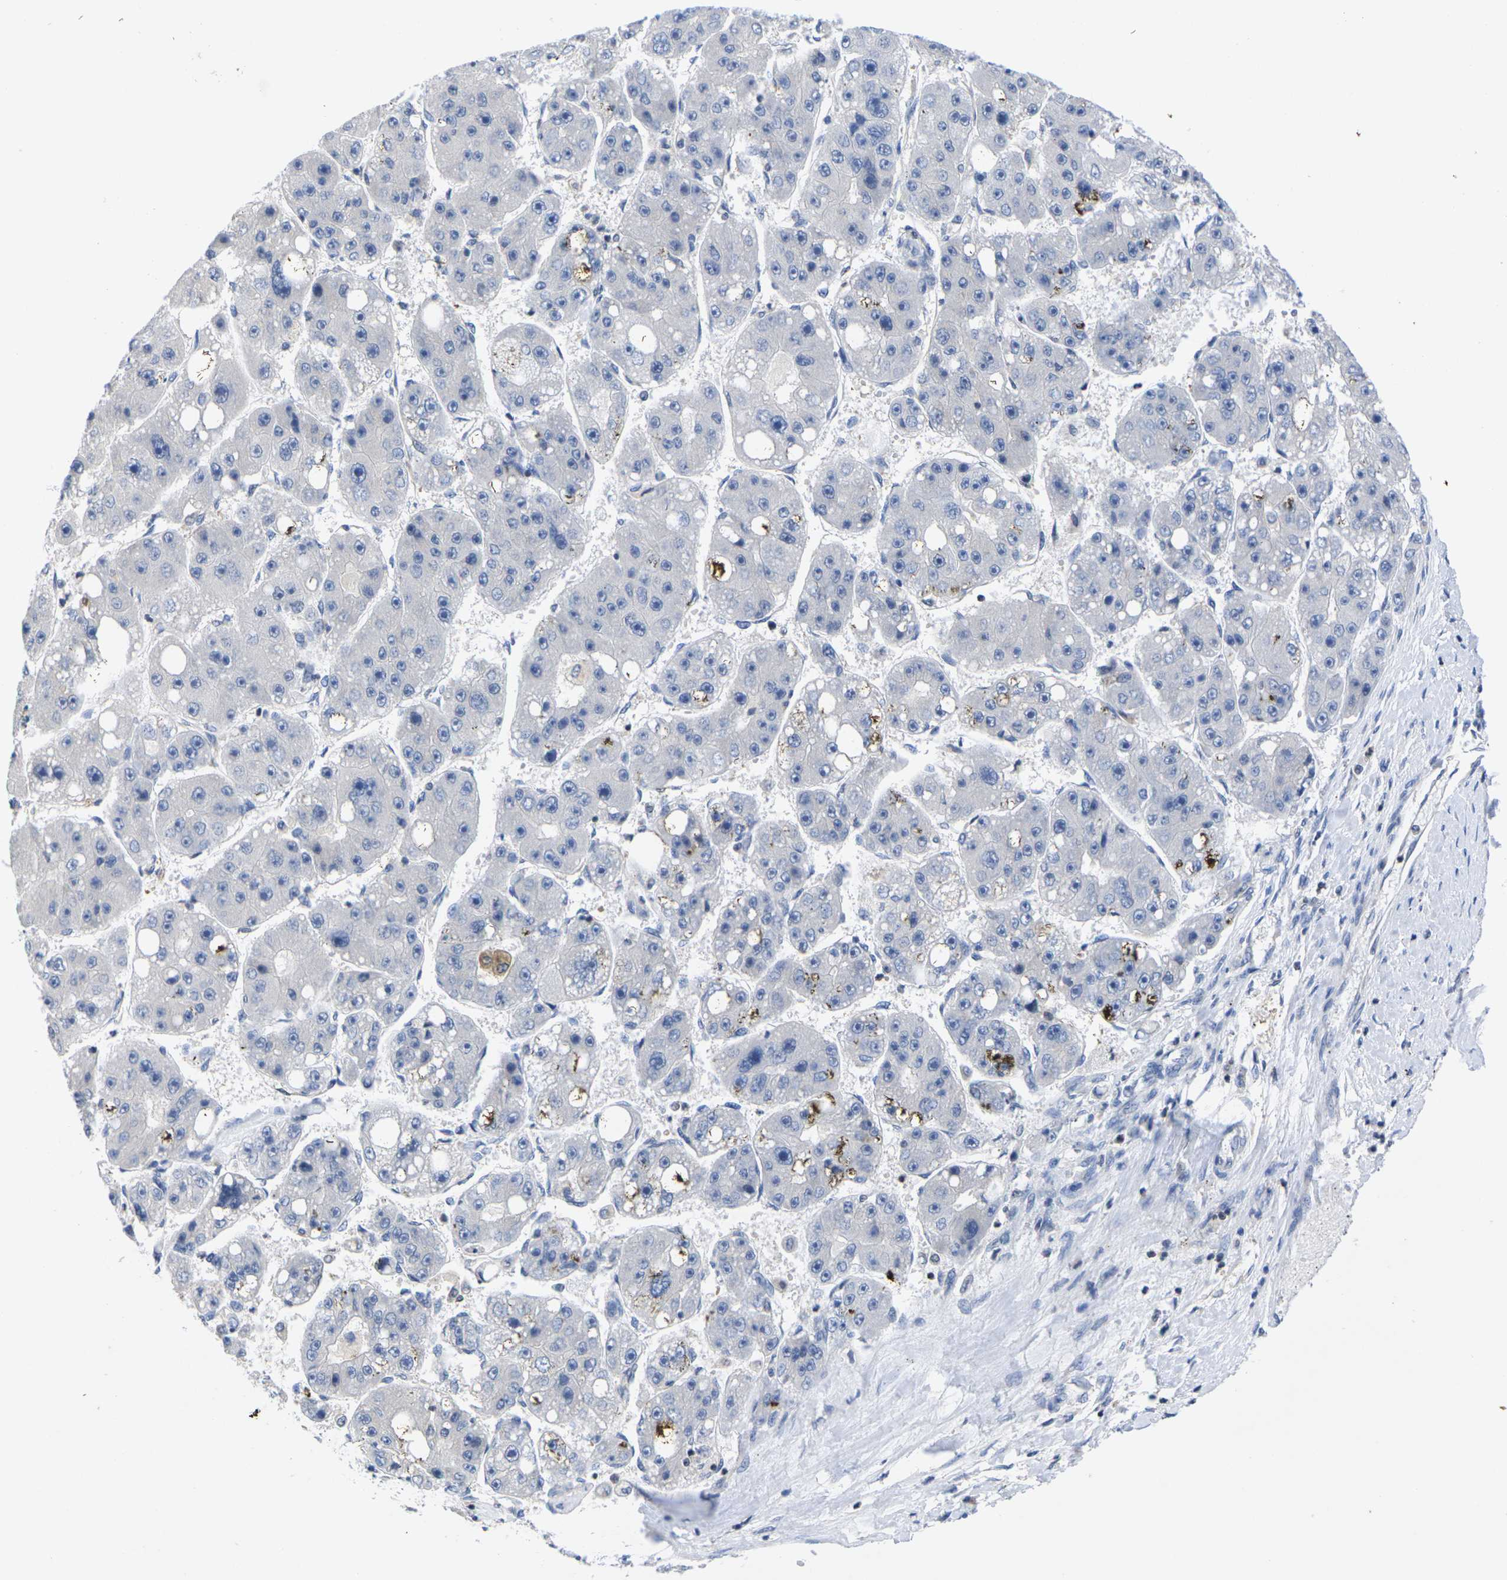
{"staining": {"intensity": "negative", "quantity": "none", "location": "none"}, "tissue": "liver cancer", "cell_type": "Tumor cells", "image_type": "cancer", "snomed": [{"axis": "morphology", "description": "Carcinoma, Hepatocellular, NOS"}, {"axis": "topography", "description": "Liver"}], "caption": "The histopathology image displays no significant positivity in tumor cells of liver cancer.", "gene": "IKZF1", "patient": {"sex": "female", "age": 61}}